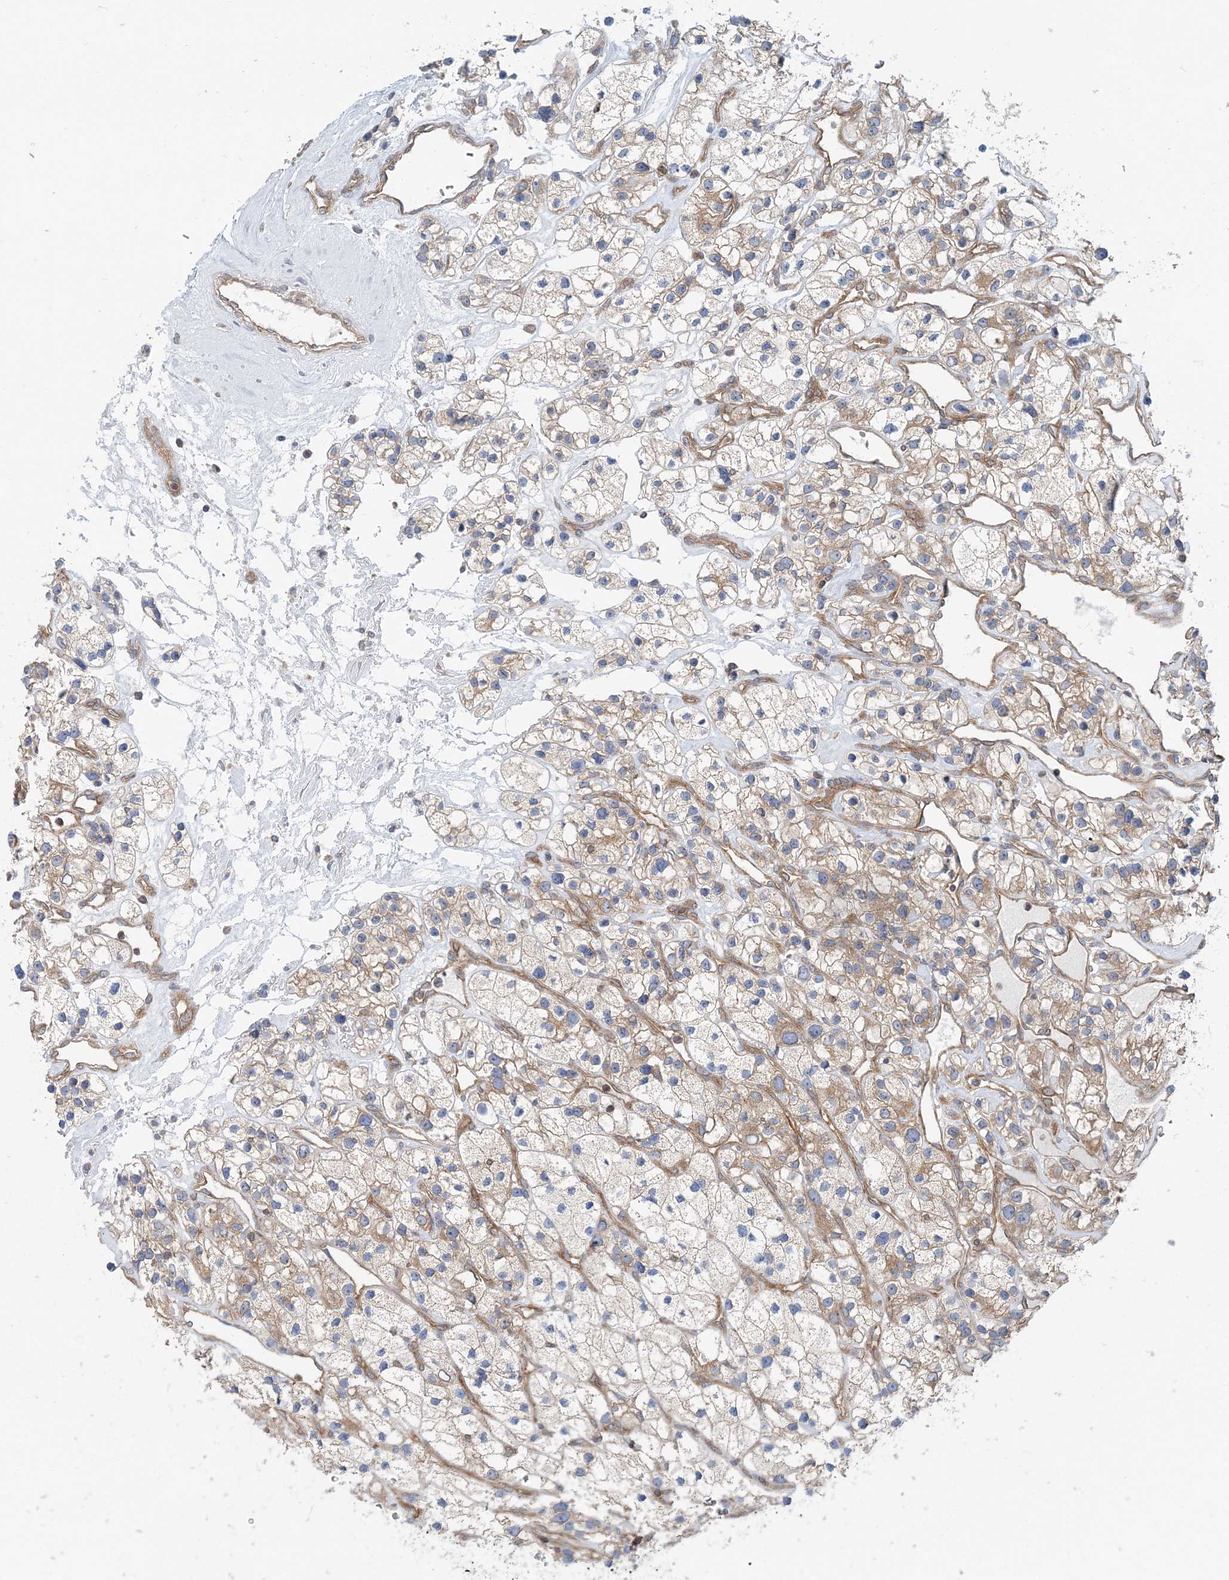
{"staining": {"intensity": "weak", "quantity": "25%-75%", "location": "cytoplasmic/membranous"}, "tissue": "renal cancer", "cell_type": "Tumor cells", "image_type": "cancer", "snomed": [{"axis": "morphology", "description": "Adenocarcinoma, NOS"}, {"axis": "topography", "description": "Kidney"}], "caption": "An image showing weak cytoplasmic/membranous staining in about 25%-75% of tumor cells in renal adenocarcinoma, as visualized by brown immunohistochemical staining.", "gene": "MOB4", "patient": {"sex": "female", "age": 57}}